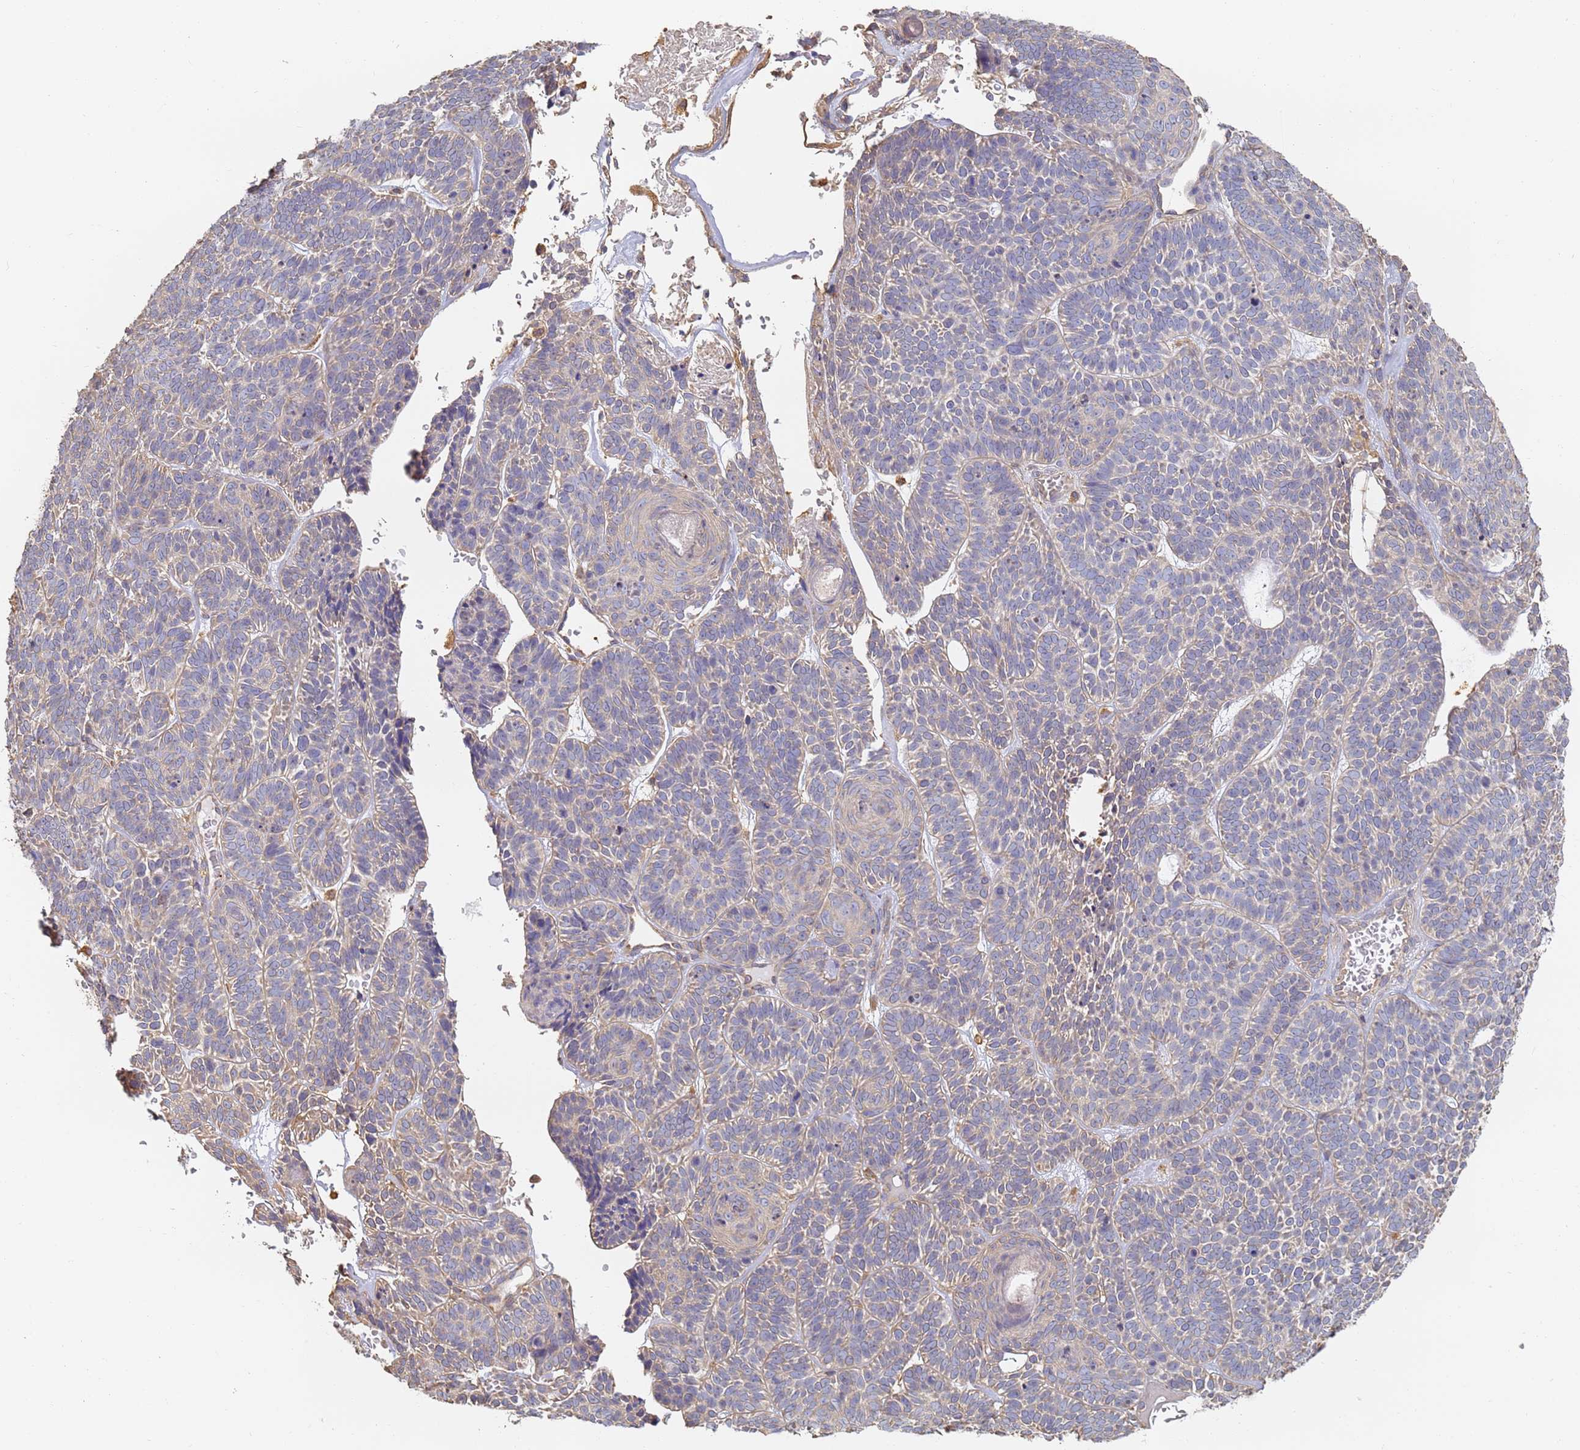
{"staining": {"intensity": "negative", "quantity": "none", "location": "none"}, "tissue": "skin cancer", "cell_type": "Tumor cells", "image_type": "cancer", "snomed": [{"axis": "morphology", "description": "Basal cell carcinoma"}, {"axis": "topography", "description": "Skin"}], "caption": "Skin cancer stained for a protein using immunohistochemistry exhibits no expression tumor cells.", "gene": "BIN2", "patient": {"sex": "male", "age": 85}}